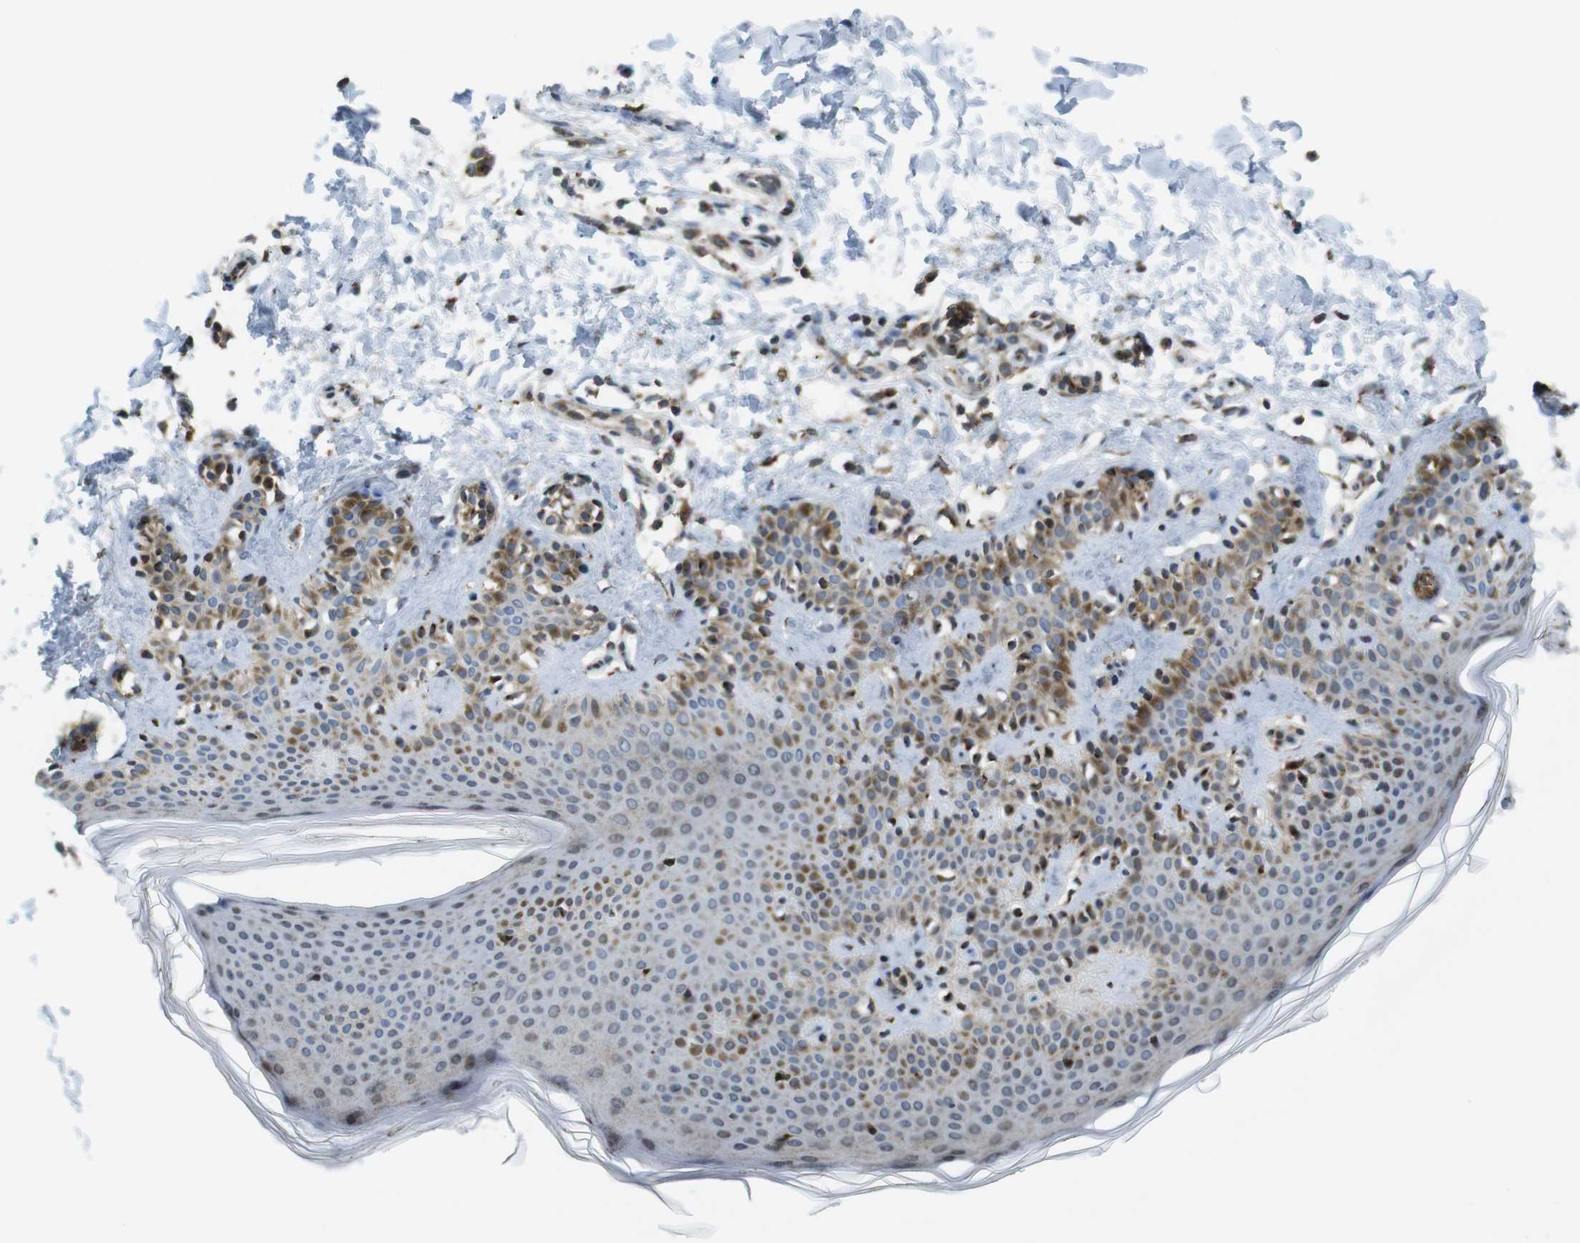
{"staining": {"intensity": "moderate", "quantity": ">75%", "location": "cytoplasmic/membranous"}, "tissue": "skin", "cell_type": "Fibroblasts", "image_type": "normal", "snomed": [{"axis": "morphology", "description": "Normal tissue, NOS"}, {"axis": "topography", "description": "Skin"}], "caption": "Protein analysis of unremarkable skin shows moderate cytoplasmic/membranous positivity in about >75% of fibroblasts. Using DAB (3,3'-diaminobenzidine) (brown) and hematoxylin (blue) stains, captured at high magnification using brightfield microscopy.", "gene": "CUL7", "patient": {"sex": "male", "age": 16}}